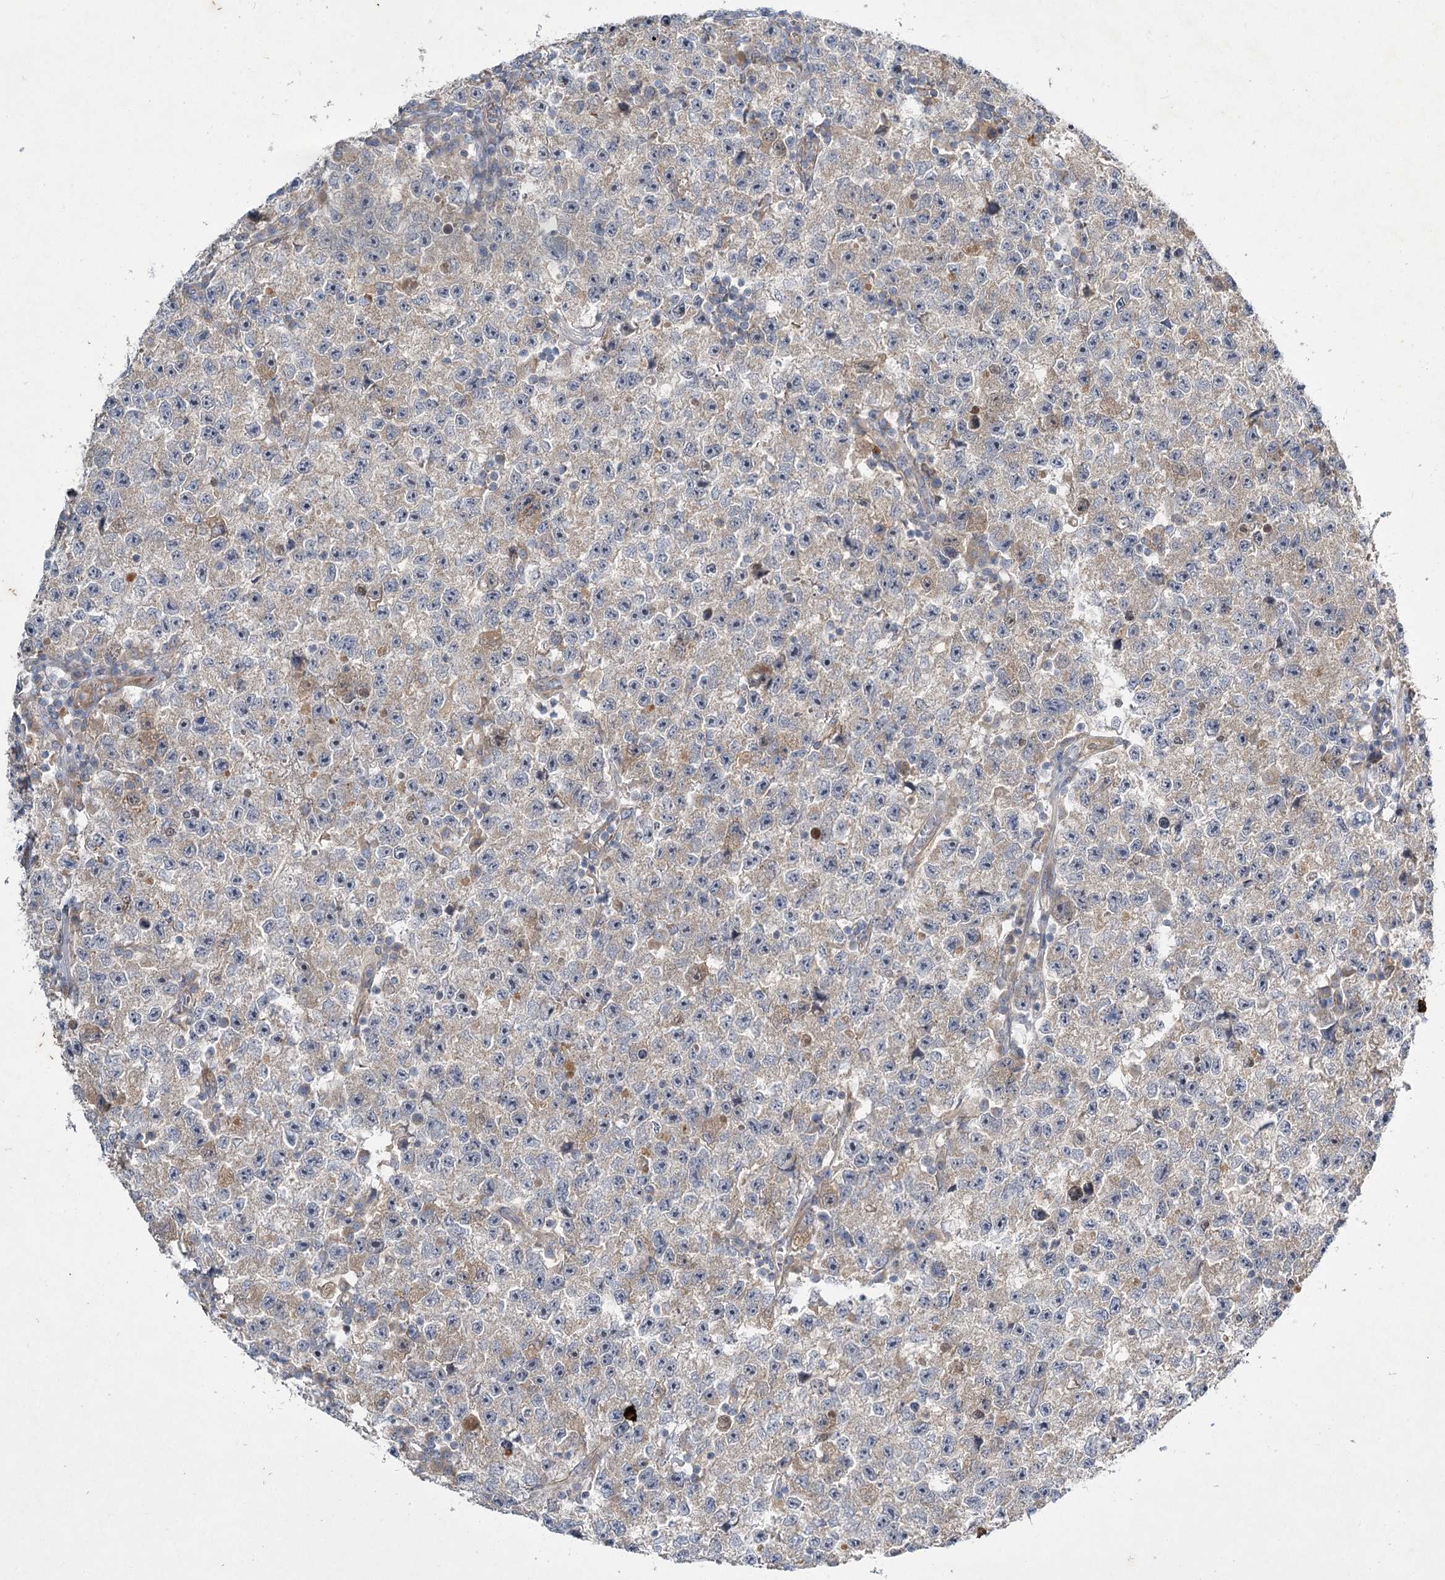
{"staining": {"intensity": "weak", "quantity": "25%-75%", "location": "cytoplasmic/membranous"}, "tissue": "testis cancer", "cell_type": "Tumor cells", "image_type": "cancer", "snomed": [{"axis": "morphology", "description": "Seminoma, NOS"}, {"axis": "topography", "description": "Testis"}], "caption": "Weak cytoplasmic/membranous staining is present in about 25%-75% of tumor cells in testis cancer. (DAB (3,3'-diaminobenzidine) IHC with brightfield microscopy, high magnification).", "gene": "KIAA0825", "patient": {"sex": "male", "age": 22}}